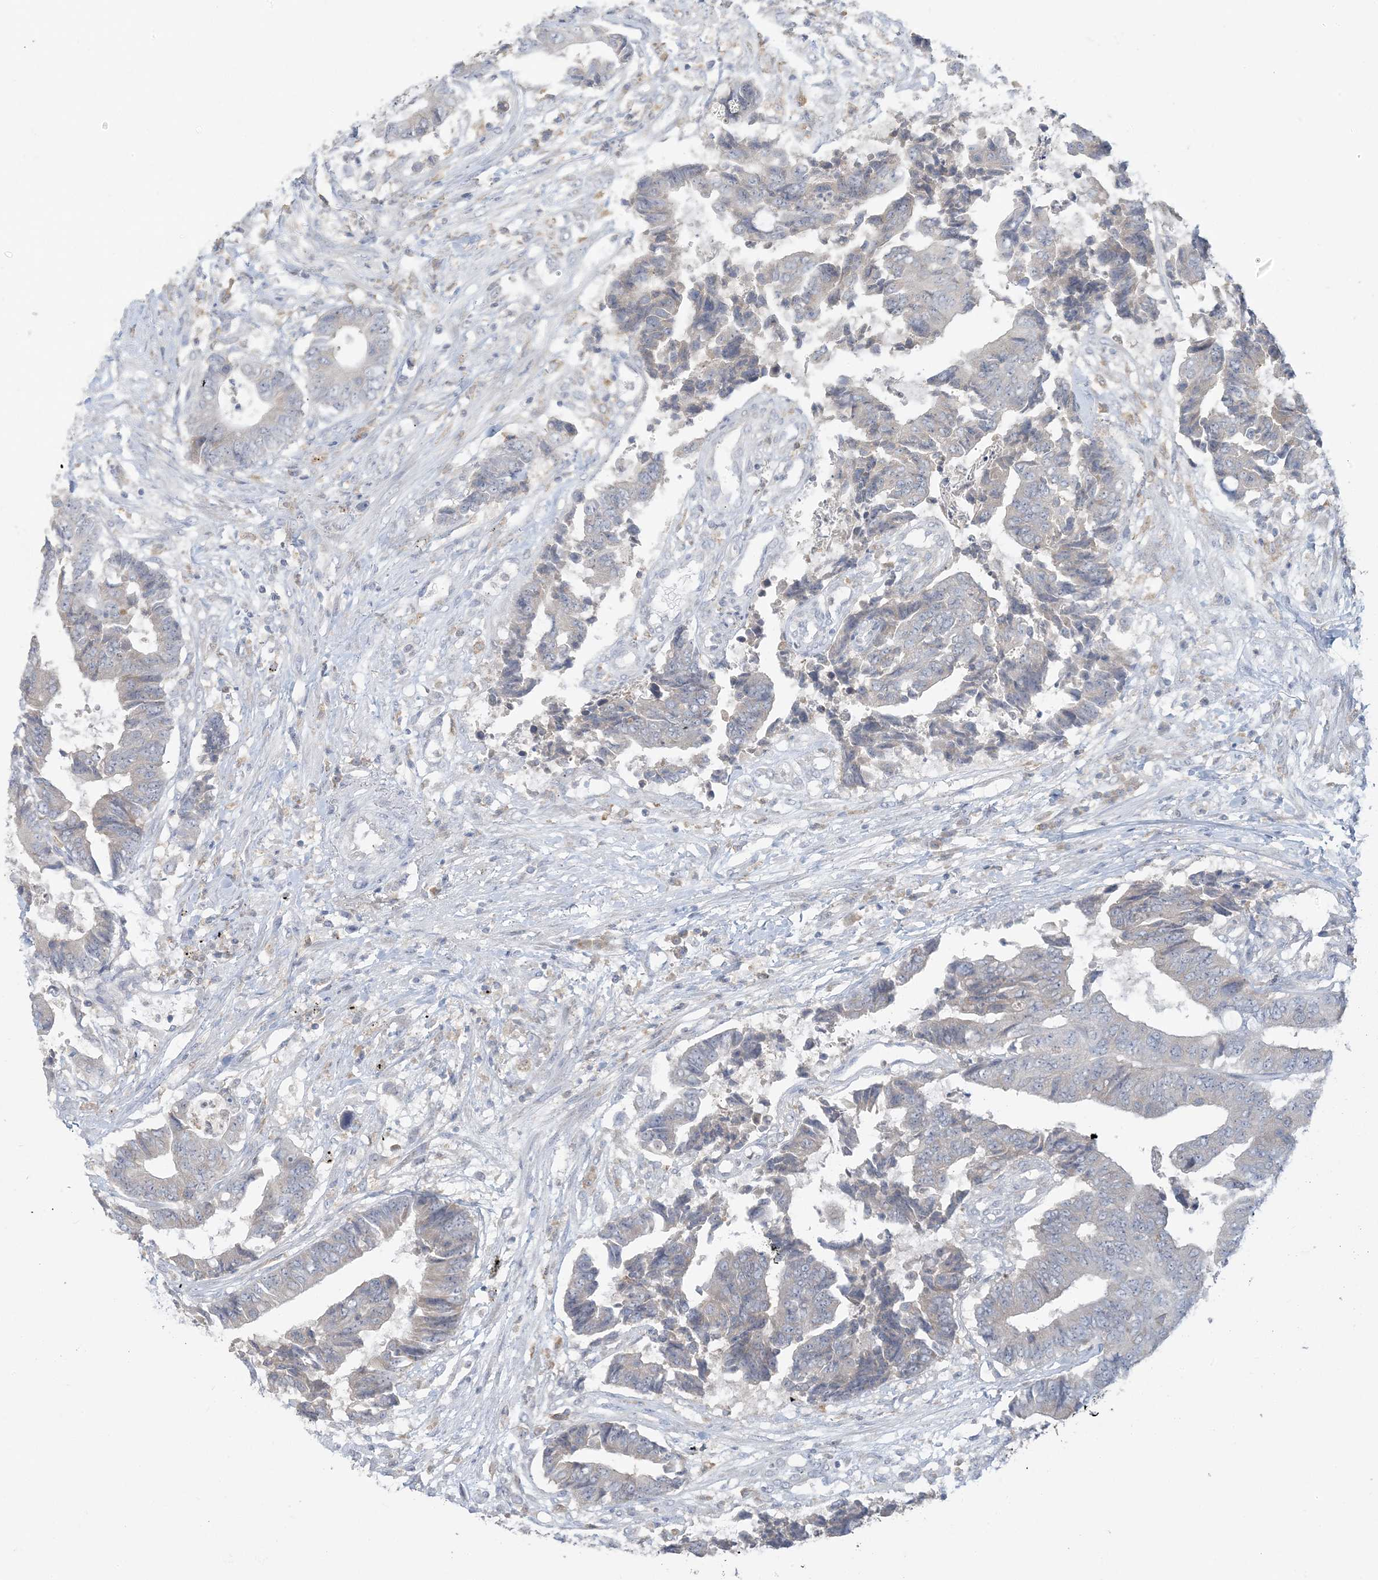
{"staining": {"intensity": "negative", "quantity": "none", "location": "none"}, "tissue": "colorectal cancer", "cell_type": "Tumor cells", "image_type": "cancer", "snomed": [{"axis": "morphology", "description": "Adenocarcinoma, NOS"}, {"axis": "topography", "description": "Rectum"}], "caption": "Human adenocarcinoma (colorectal) stained for a protein using immunohistochemistry (IHC) exhibits no positivity in tumor cells.", "gene": "EEFSEC", "patient": {"sex": "male", "age": 84}}